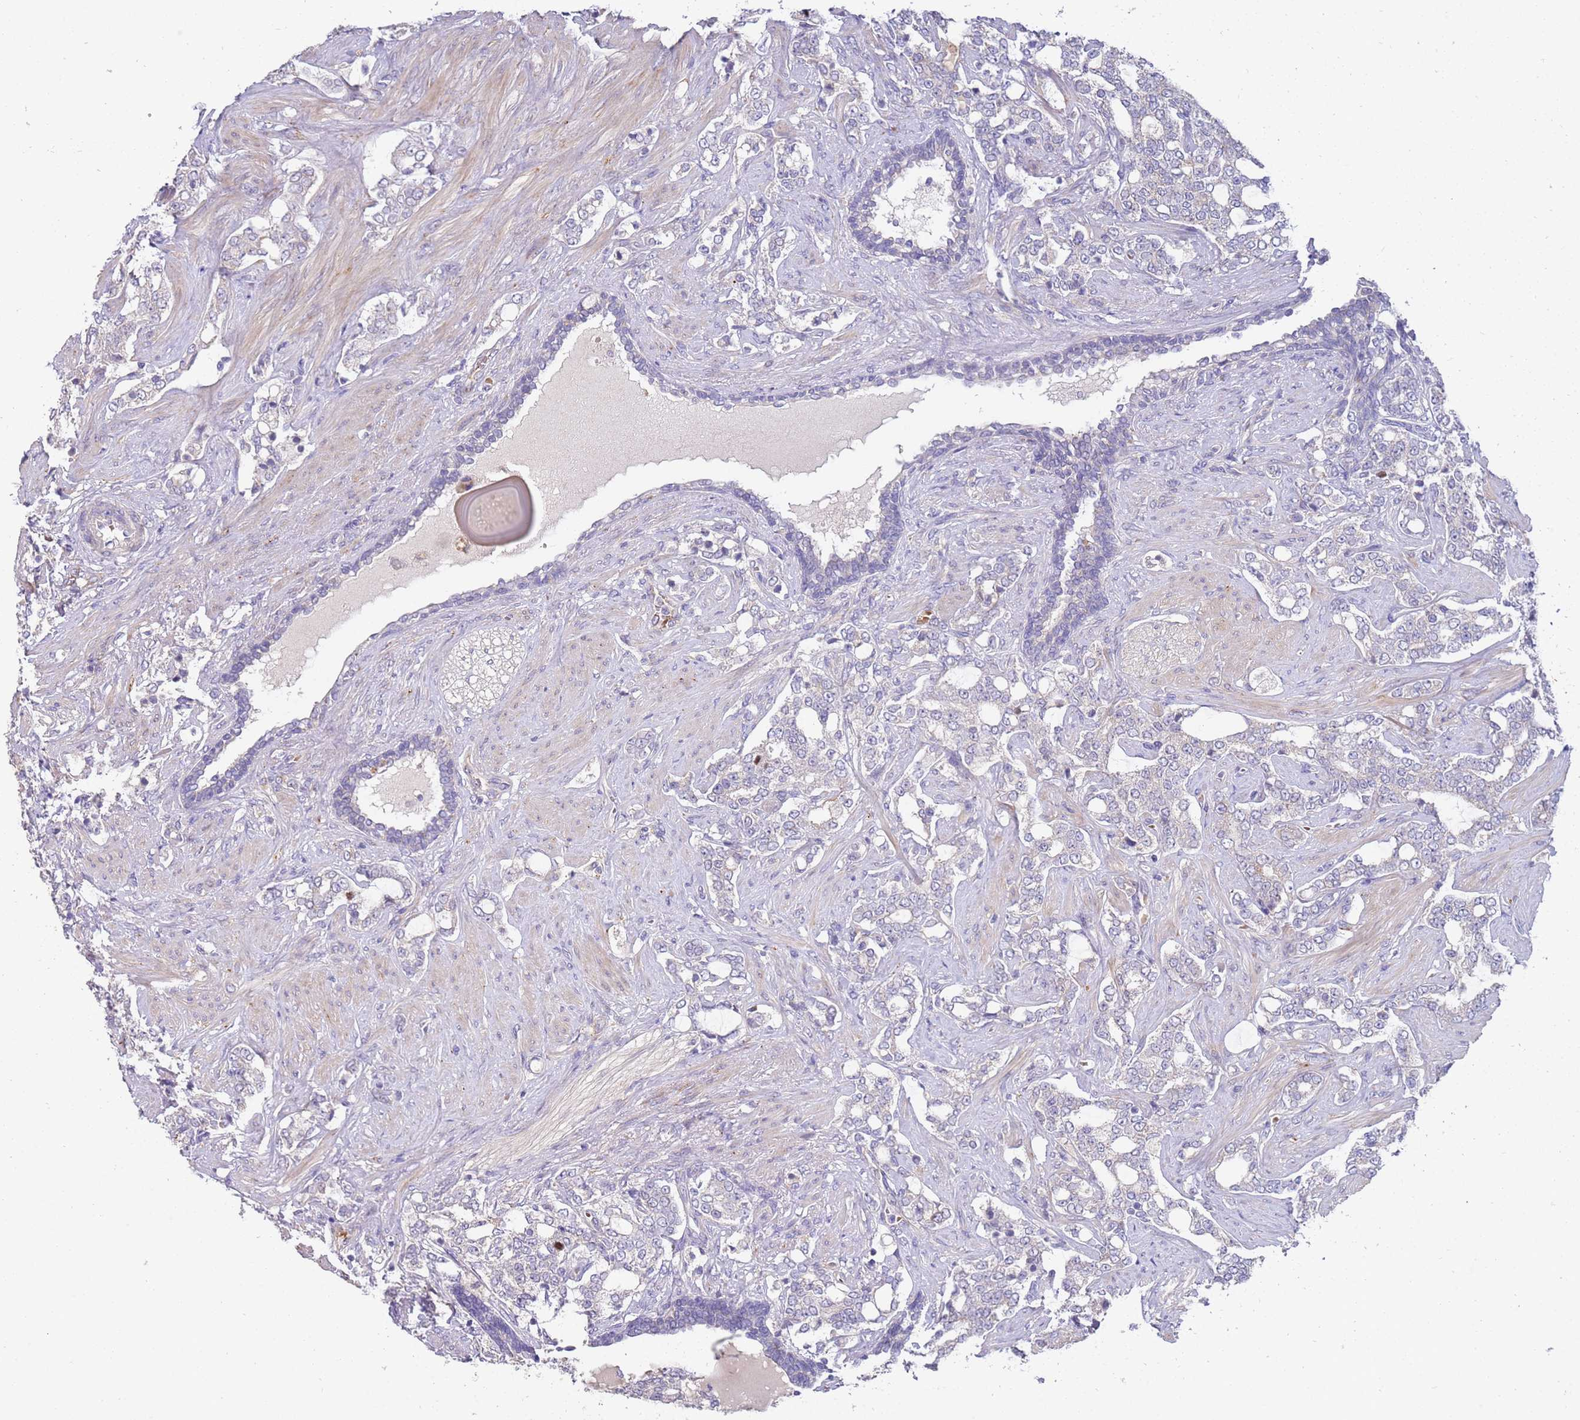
{"staining": {"intensity": "negative", "quantity": "none", "location": "none"}, "tissue": "prostate cancer", "cell_type": "Tumor cells", "image_type": "cancer", "snomed": [{"axis": "morphology", "description": "Adenocarcinoma, High grade"}, {"axis": "topography", "description": "Prostate"}], "caption": "This is a photomicrograph of IHC staining of prostate cancer, which shows no staining in tumor cells. Nuclei are stained in blue.", "gene": "NMUR2", "patient": {"sex": "male", "age": 64}}